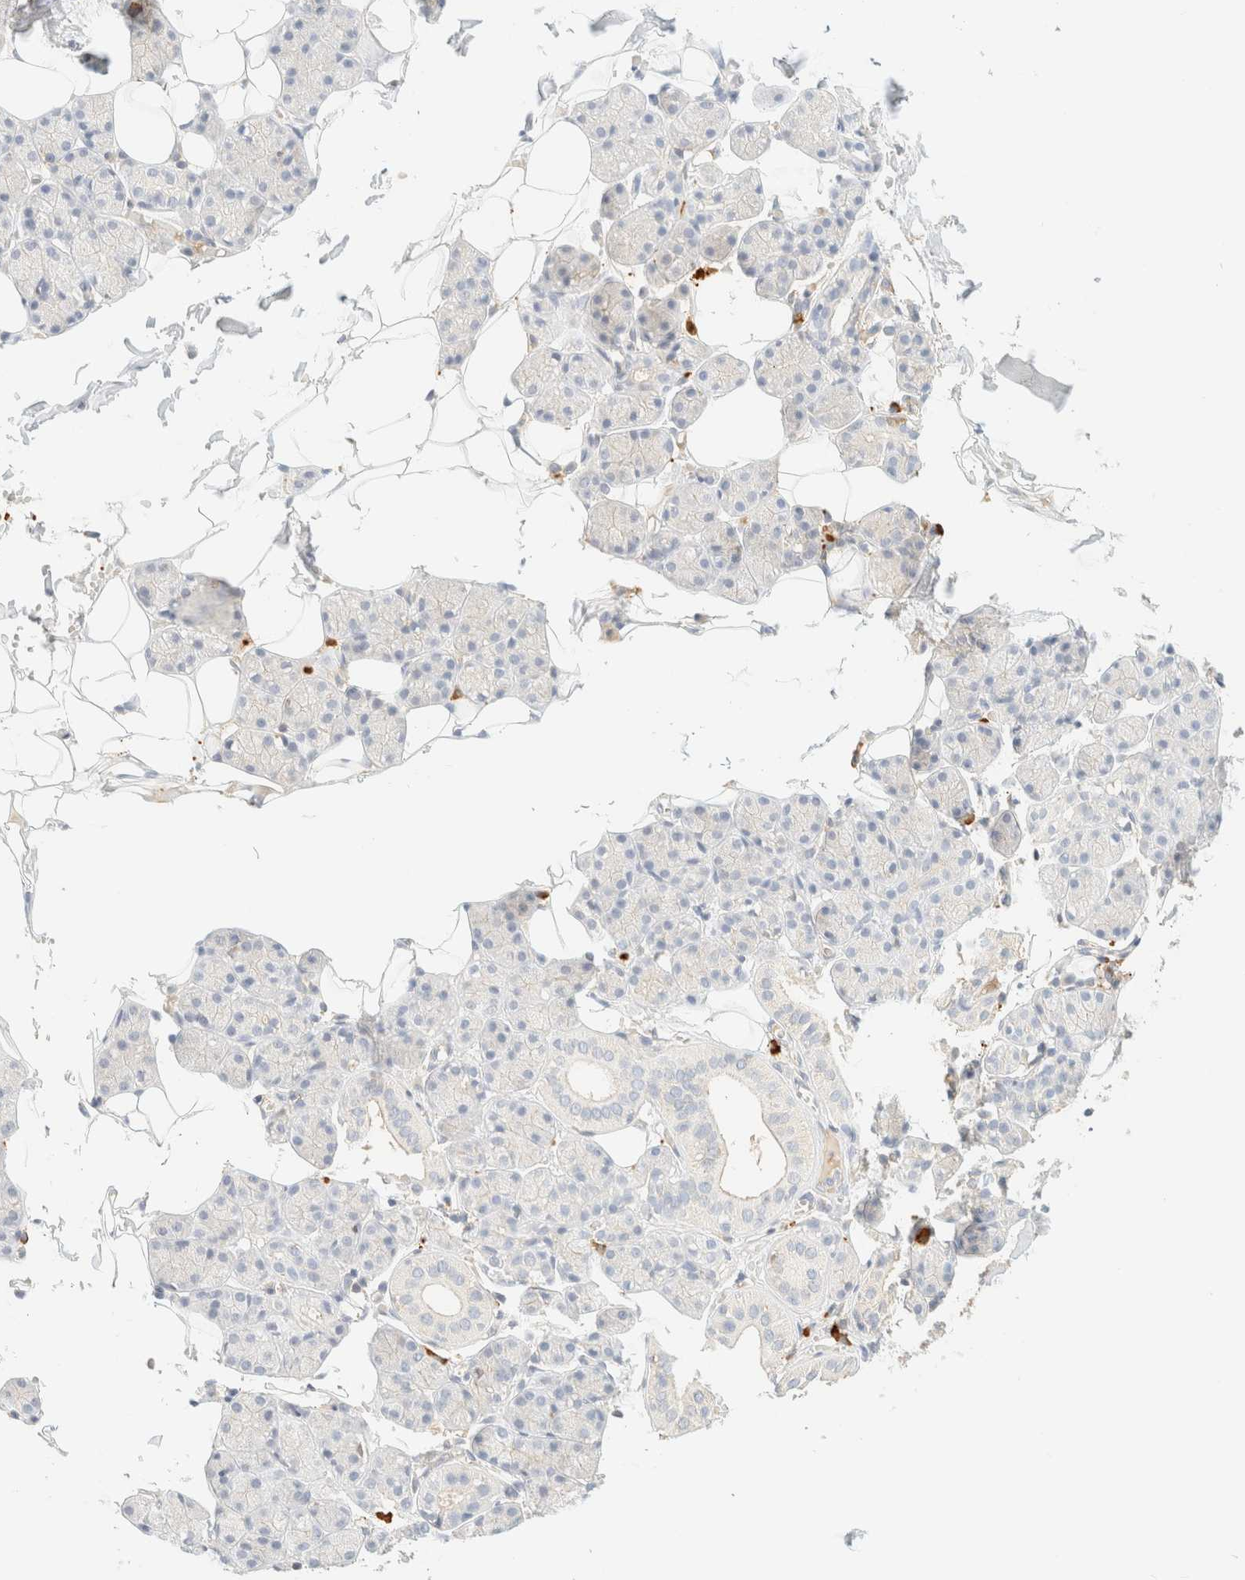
{"staining": {"intensity": "negative", "quantity": "none", "location": "none"}, "tissue": "salivary gland", "cell_type": "Glandular cells", "image_type": "normal", "snomed": [{"axis": "morphology", "description": "Normal tissue, NOS"}, {"axis": "topography", "description": "Salivary gland"}], "caption": "Photomicrograph shows no significant protein positivity in glandular cells of benign salivary gland.", "gene": "FHOD1", "patient": {"sex": "female", "age": 33}}